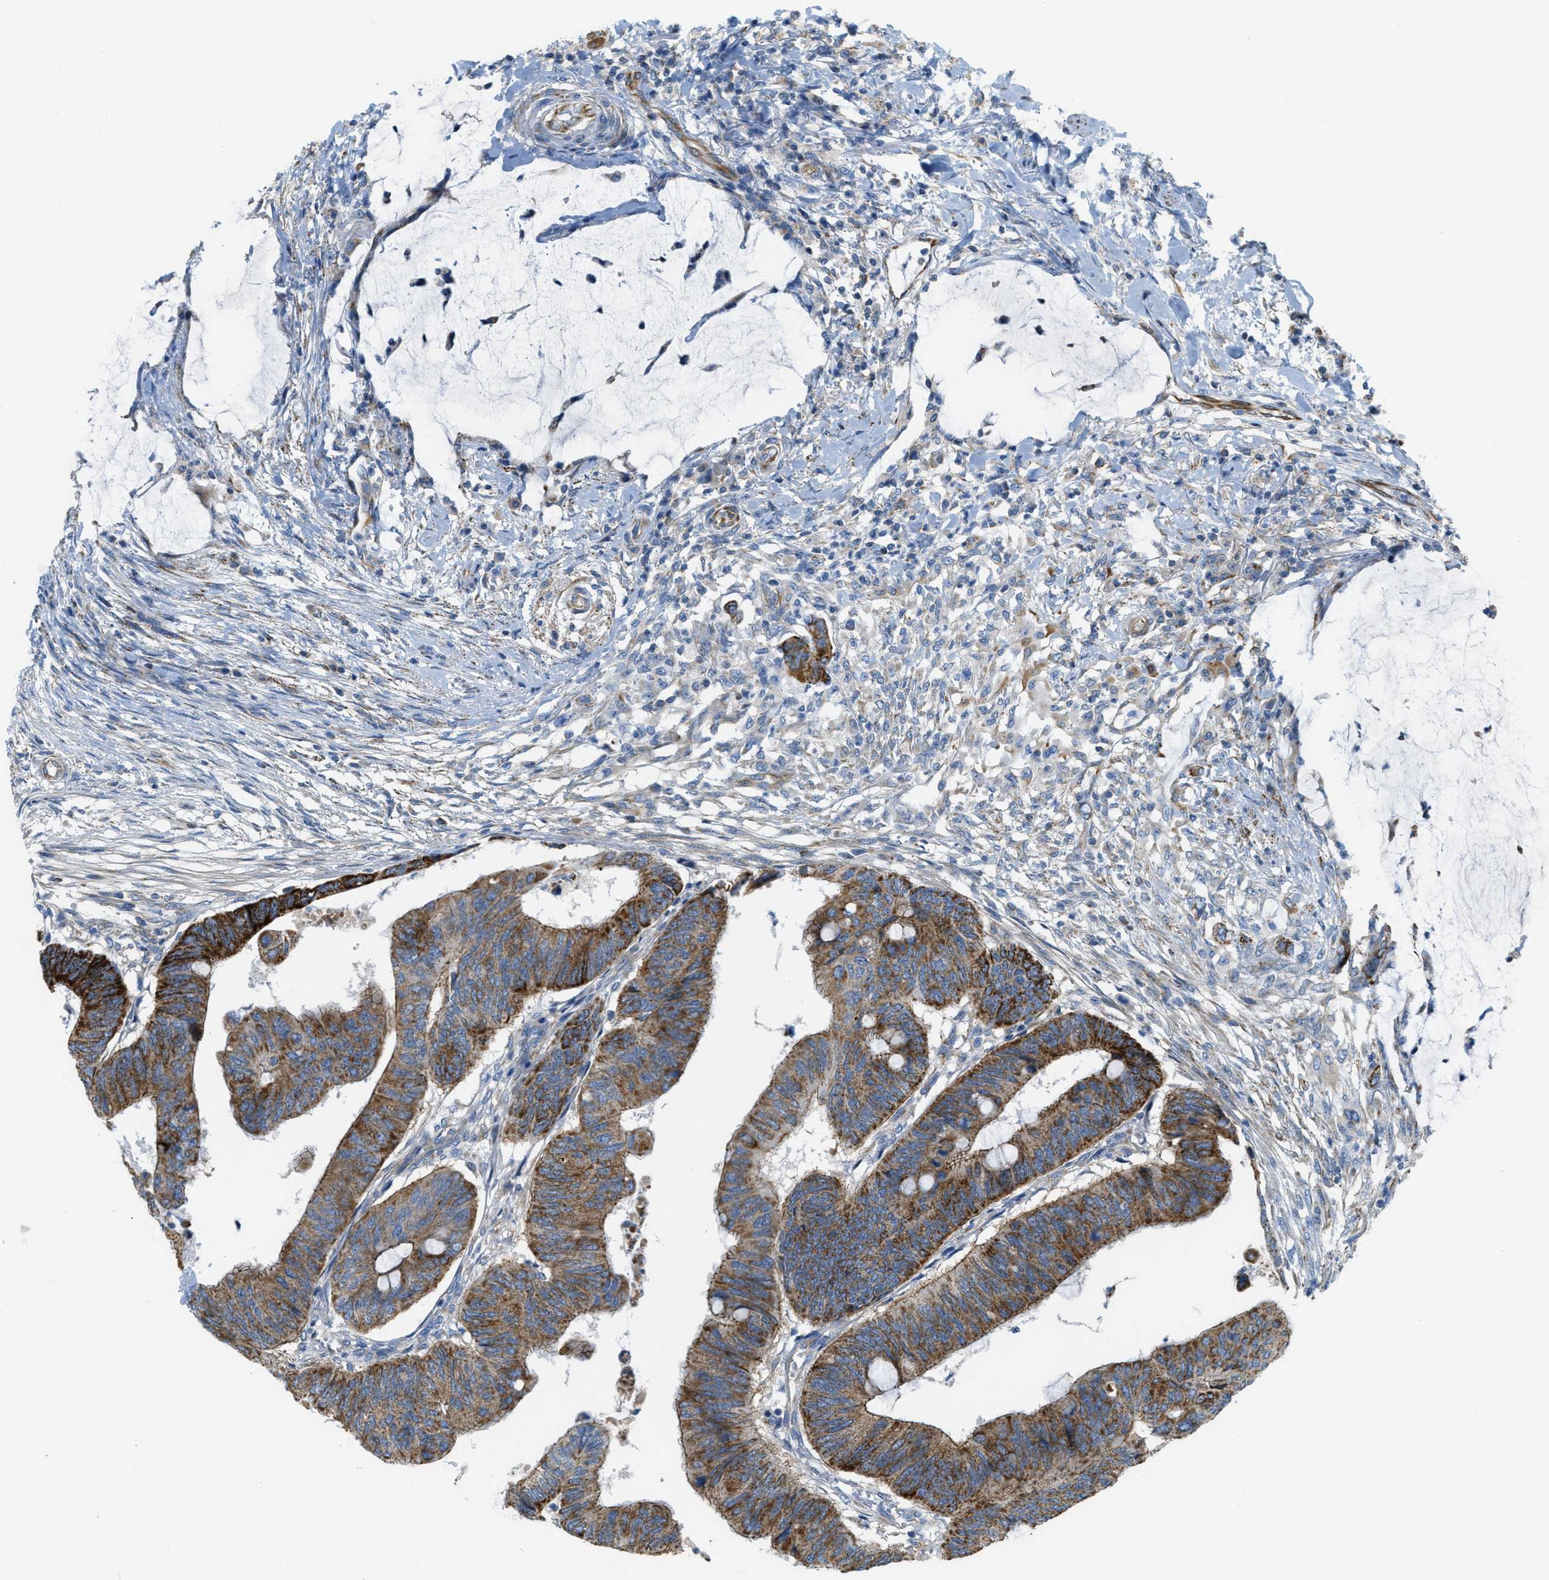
{"staining": {"intensity": "strong", "quantity": ">75%", "location": "cytoplasmic/membranous"}, "tissue": "colorectal cancer", "cell_type": "Tumor cells", "image_type": "cancer", "snomed": [{"axis": "morphology", "description": "Normal tissue, NOS"}, {"axis": "morphology", "description": "Adenocarcinoma, NOS"}, {"axis": "topography", "description": "Rectum"}, {"axis": "topography", "description": "Peripheral nerve tissue"}], "caption": "IHC histopathology image of neoplastic tissue: human adenocarcinoma (colorectal) stained using IHC exhibits high levels of strong protein expression localized specifically in the cytoplasmic/membranous of tumor cells, appearing as a cytoplasmic/membranous brown color.", "gene": "BTN3A1", "patient": {"sex": "male", "age": 92}}